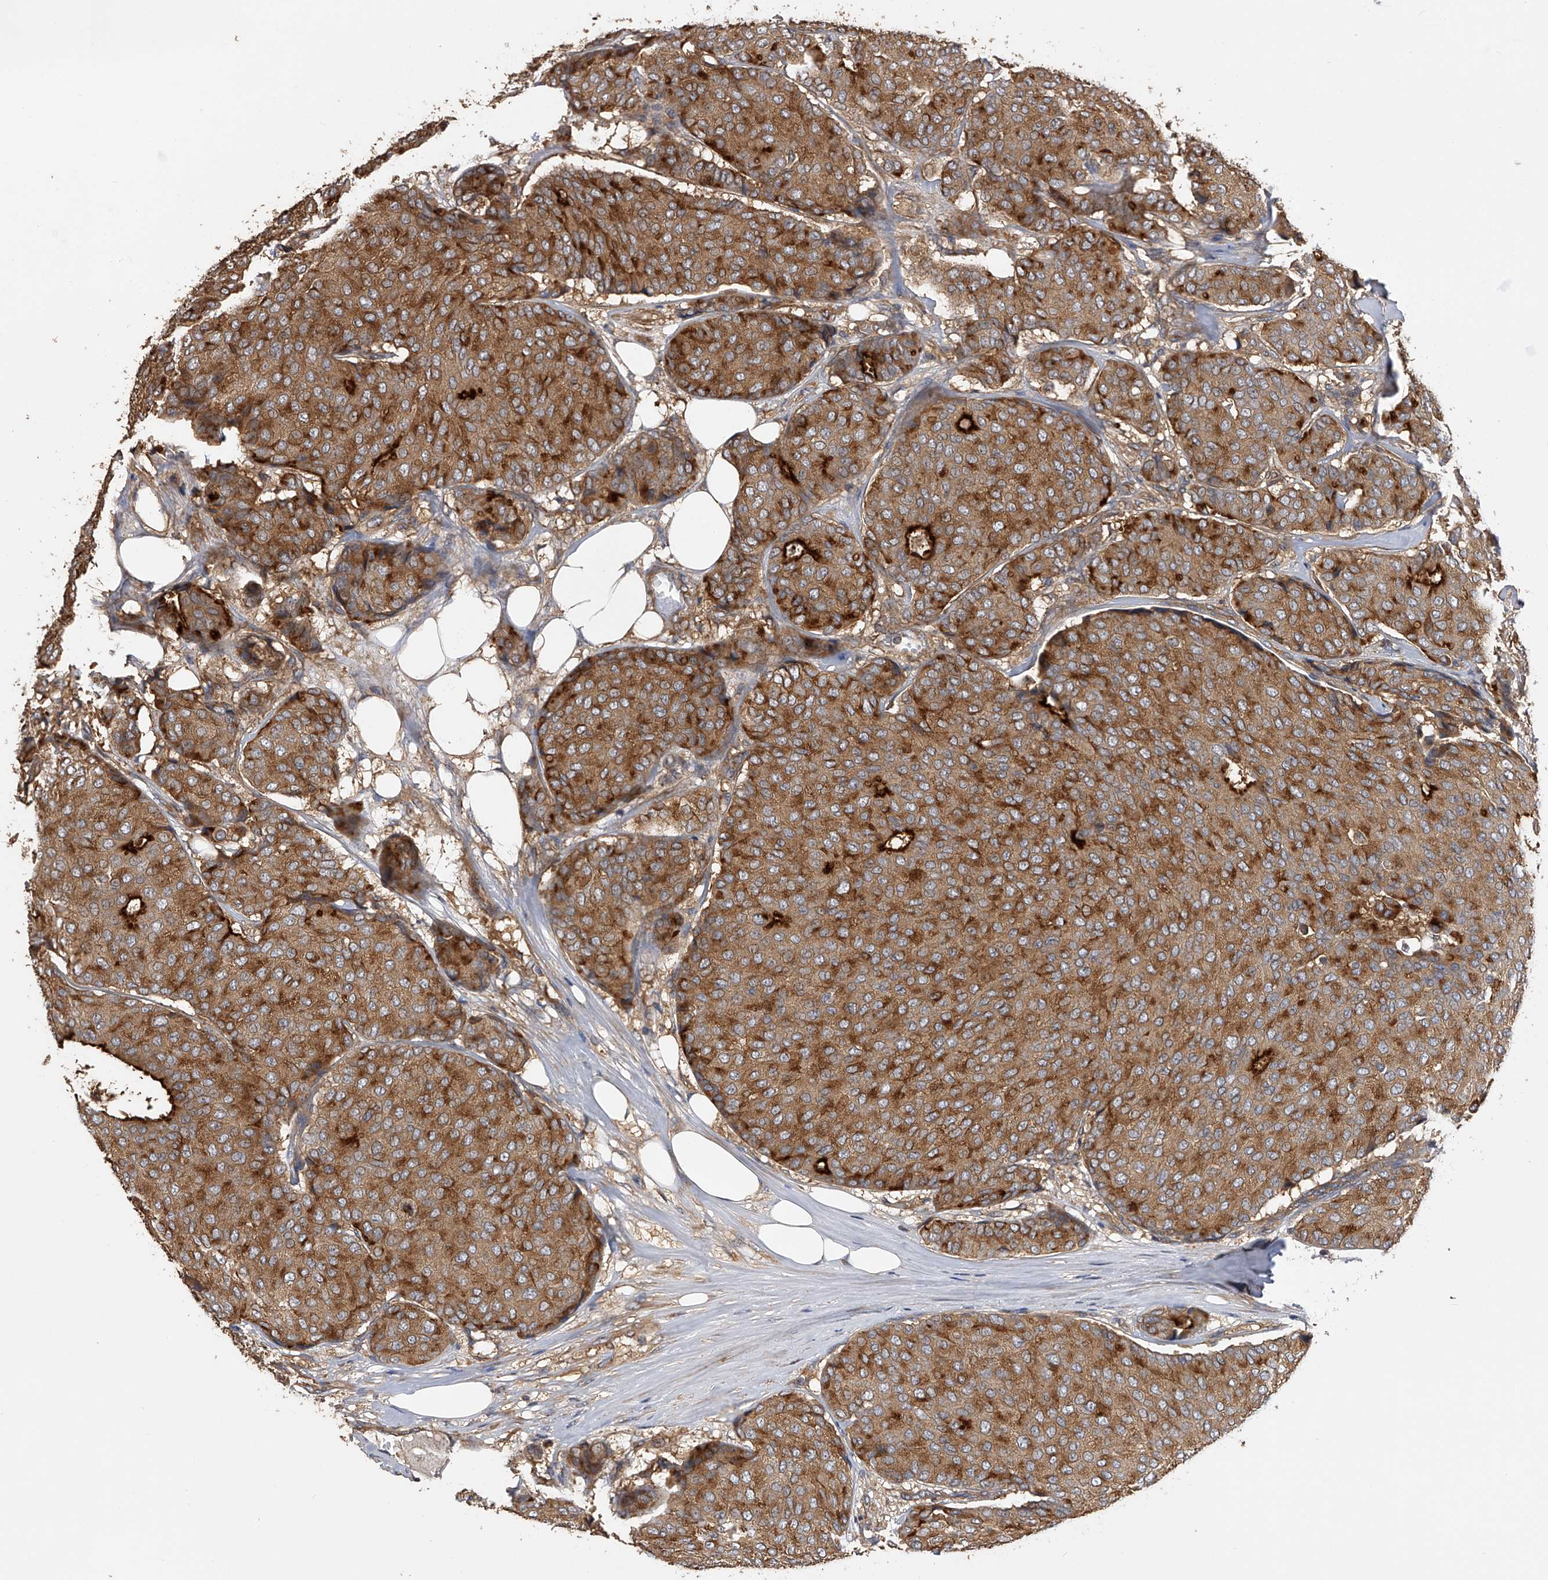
{"staining": {"intensity": "moderate", "quantity": ">75%", "location": "cytoplasmic/membranous"}, "tissue": "breast cancer", "cell_type": "Tumor cells", "image_type": "cancer", "snomed": [{"axis": "morphology", "description": "Duct carcinoma"}, {"axis": "topography", "description": "Breast"}], "caption": "DAB immunohistochemical staining of human invasive ductal carcinoma (breast) displays moderate cytoplasmic/membranous protein expression in about >75% of tumor cells. (DAB IHC with brightfield microscopy, high magnification).", "gene": "PTPRA", "patient": {"sex": "female", "age": 75}}